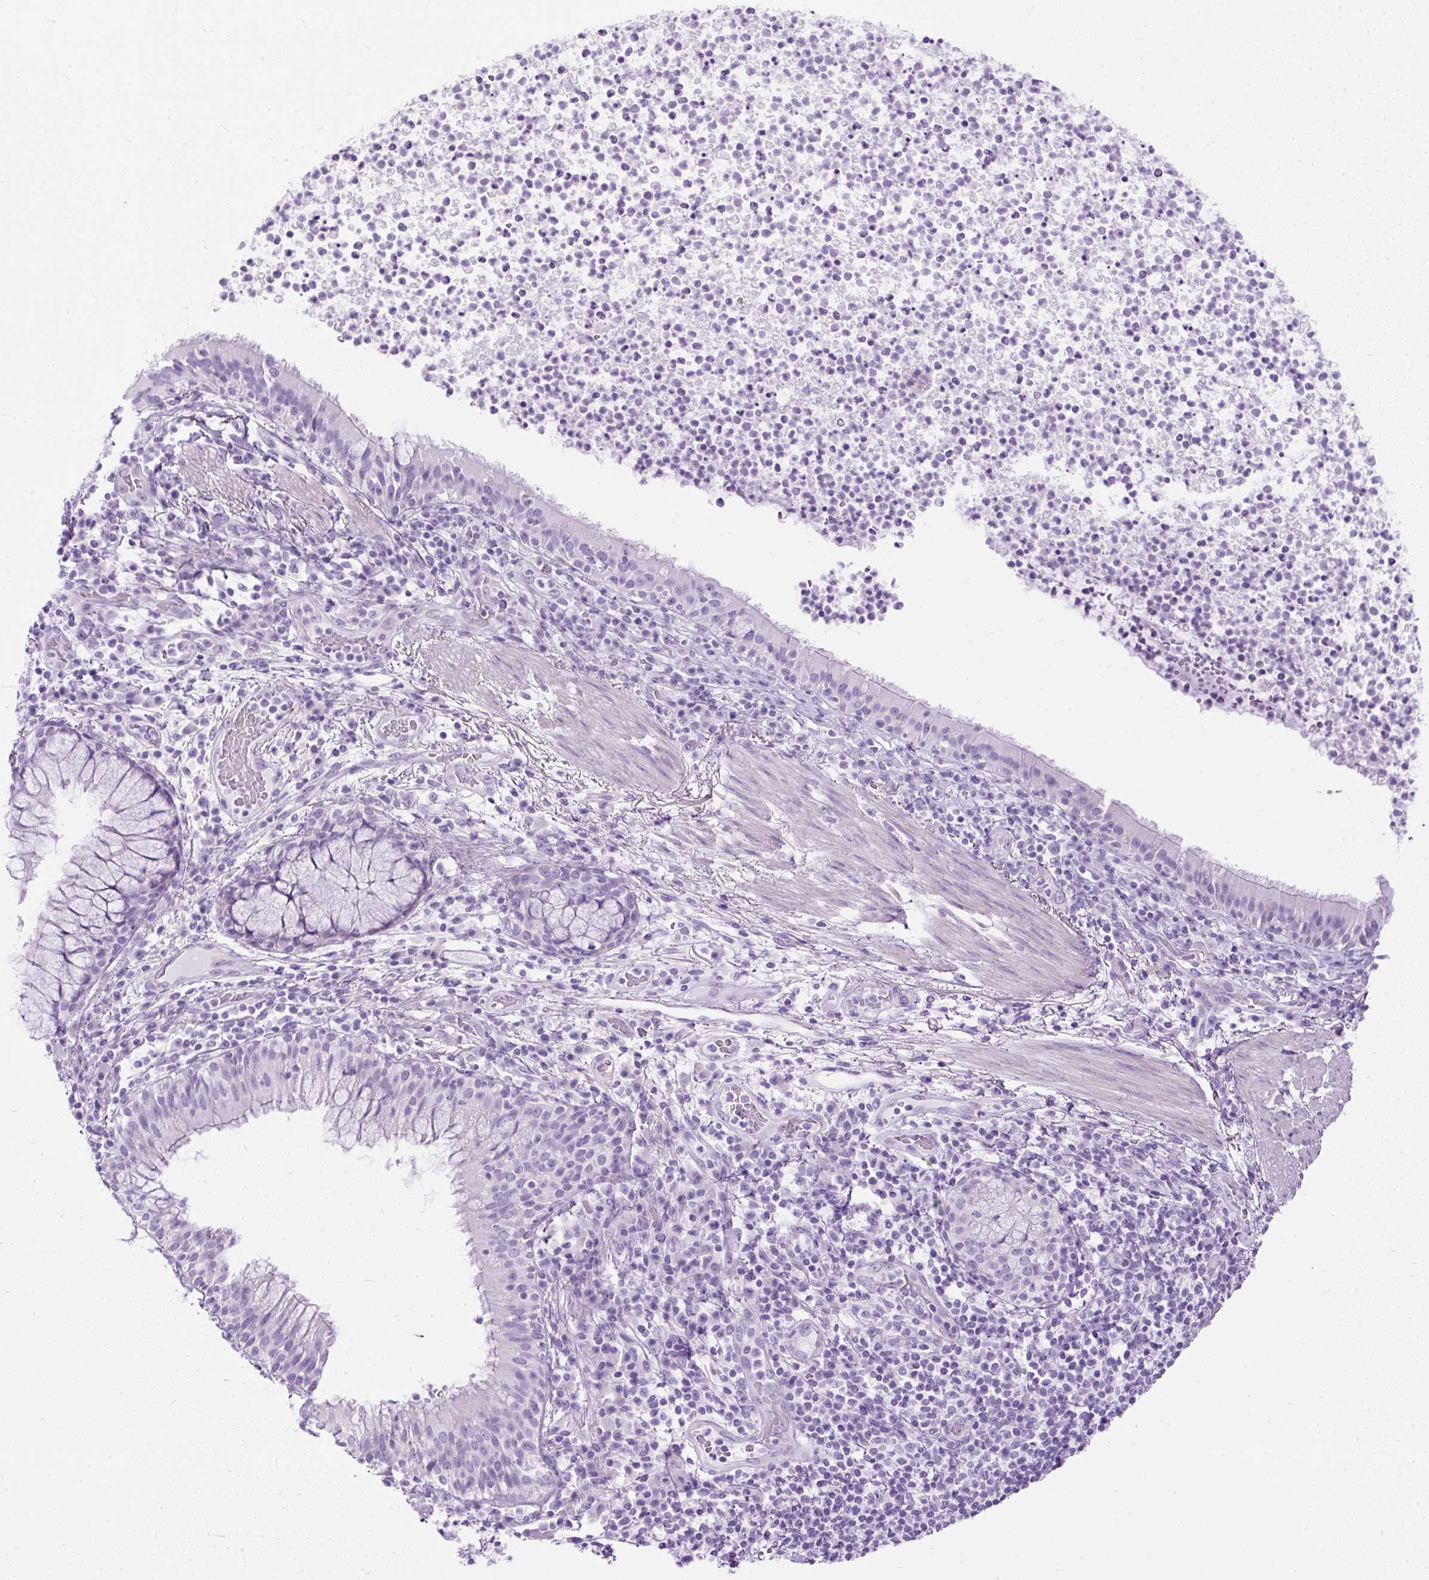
{"staining": {"intensity": "negative", "quantity": "none", "location": "none"}, "tissue": "bronchus", "cell_type": "Respiratory epithelial cells", "image_type": "normal", "snomed": [{"axis": "morphology", "description": "Normal tissue, NOS"}, {"axis": "topography", "description": "Cartilage tissue"}, {"axis": "topography", "description": "Bronchus"}], "caption": "IHC photomicrograph of benign bronchus: bronchus stained with DAB (3,3'-diaminobenzidine) displays no significant protein positivity in respiratory epithelial cells.", "gene": "UPP1", "patient": {"sex": "male", "age": 56}}